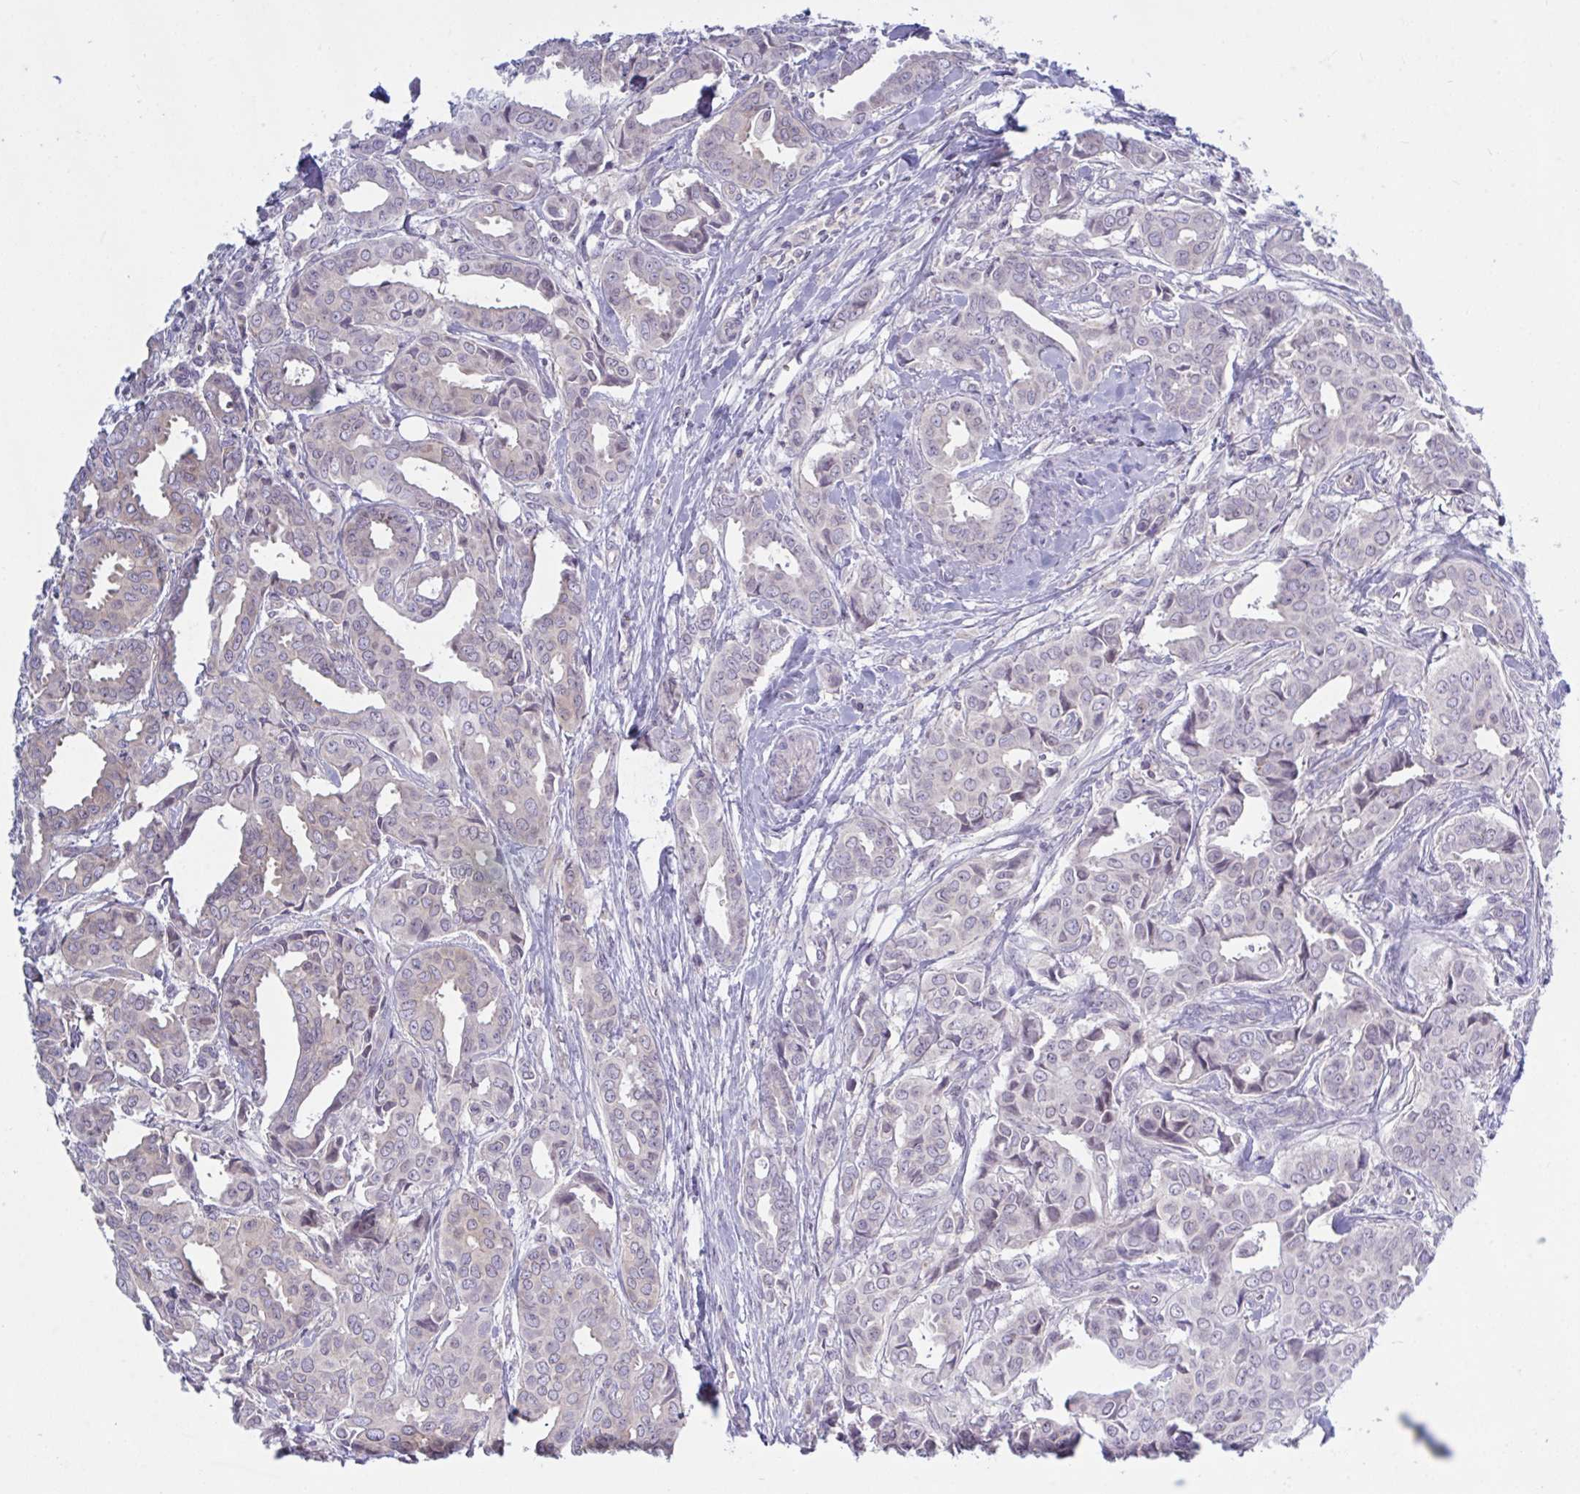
{"staining": {"intensity": "negative", "quantity": "none", "location": "none"}, "tissue": "breast cancer", "cell_type": "Tumor cells", "image_type": "cancer", "snomed": [{"axis": "morphology", "description": "Duct carcinoma"}, {"axis": "topography", "description": "Breast"}], "caption": "Immunohistochemistry histopathology image of neoplastic tissue: human breast cancer (intraductal carcinoma) stained with DAB (3,3'-diaminobenzidine) shows no significant protein positivity in tumor cells. Brightfield microscopy of immunohistochemistry stained with DAB (brown) and hematoxylin (blue), captured at high magnification.", "gene": "TANK", "patient": {"sex": "female", "age": 45}}